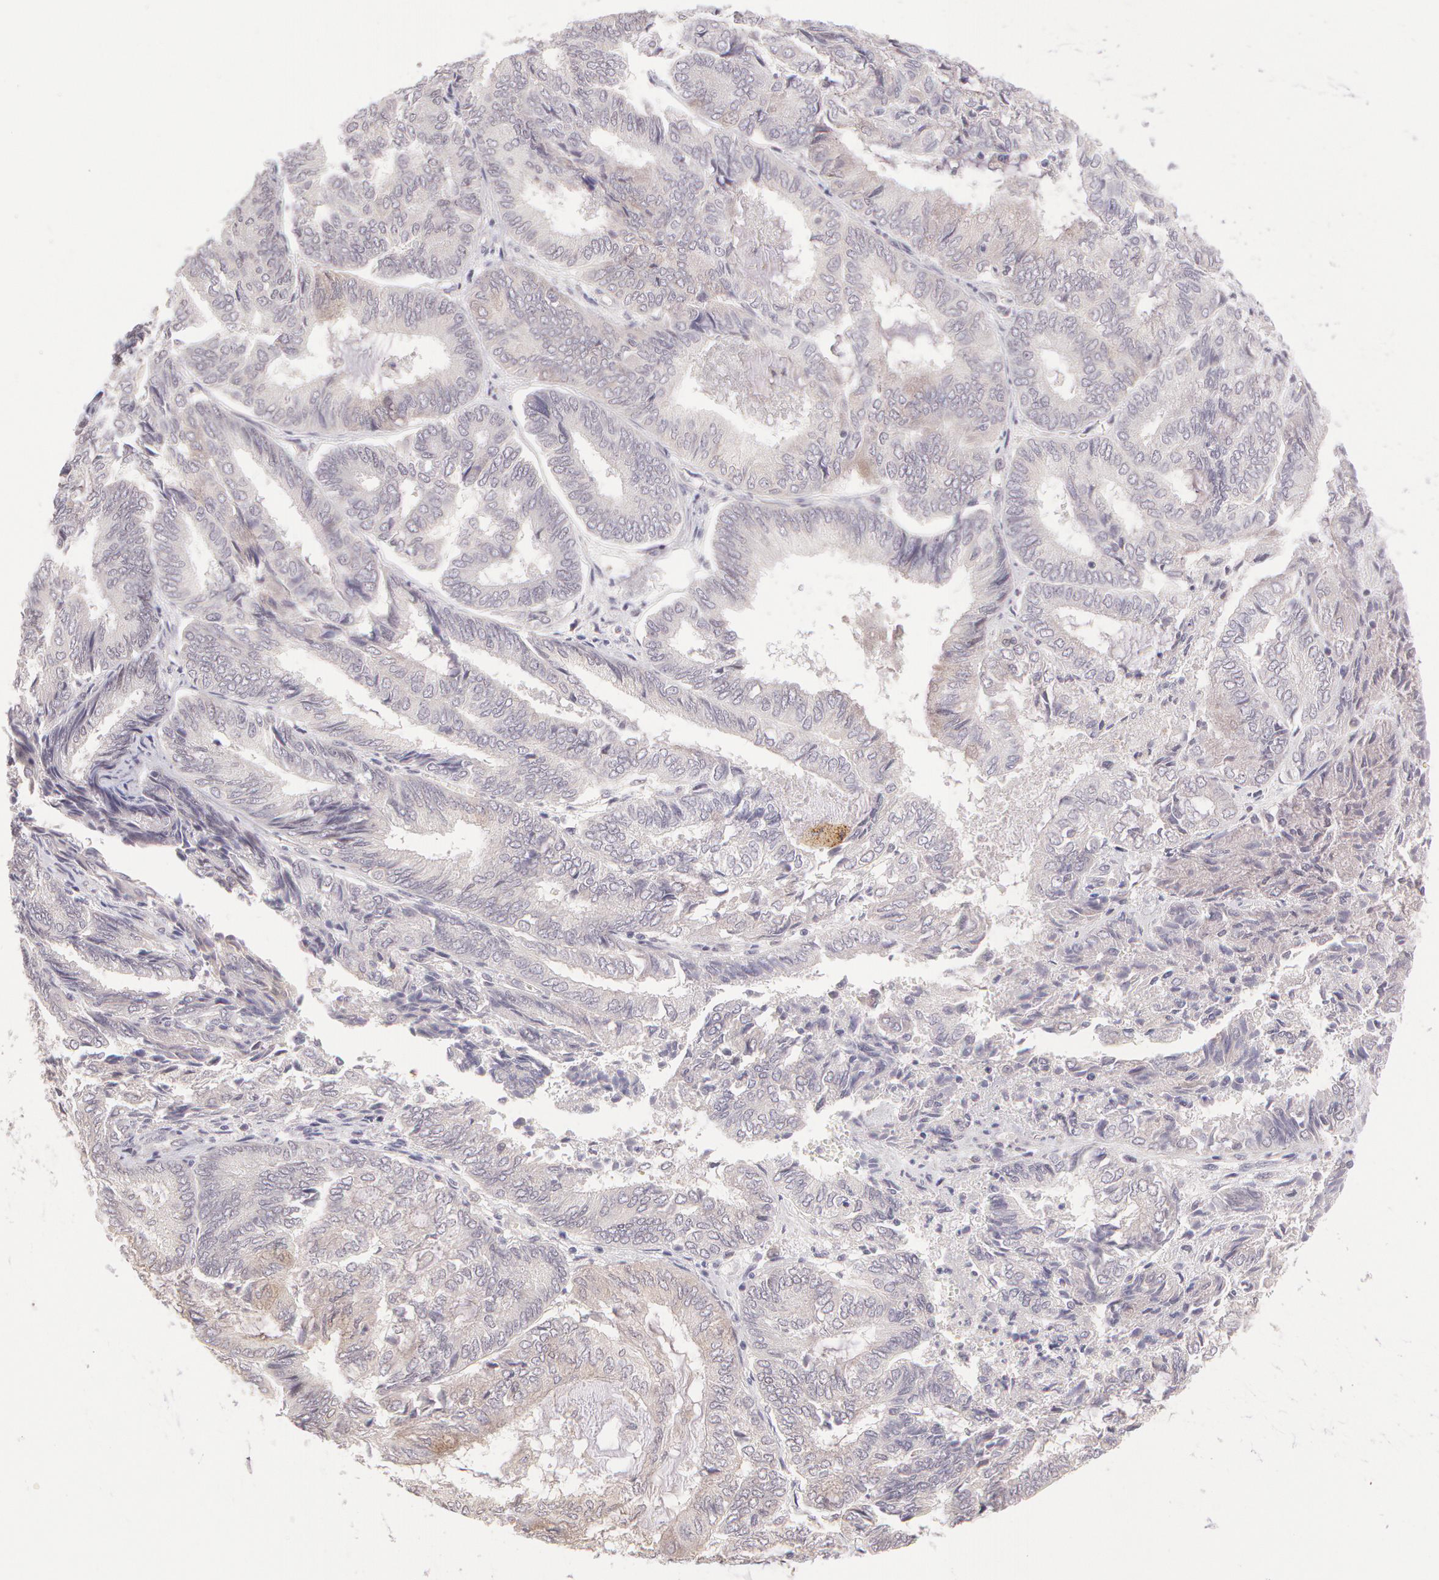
{"staining": {"intensity": "negative", "quantity": "none", "location": "none"}, "tissue": "endometrial cancer", "cell_type": "Tumor cells", "image_type": "cancer", "snomed": [{"axis": "morphology", "description": "Adenocarcinoma, NOS"}, {"axis": "topography", "description": "Endometrium"}], "caption": "There is no significant expression in tumor cells of adenocarcinoma (endometrial).", "gene": "ZNF597", "patient": {"sex": "female", "age": 59}}